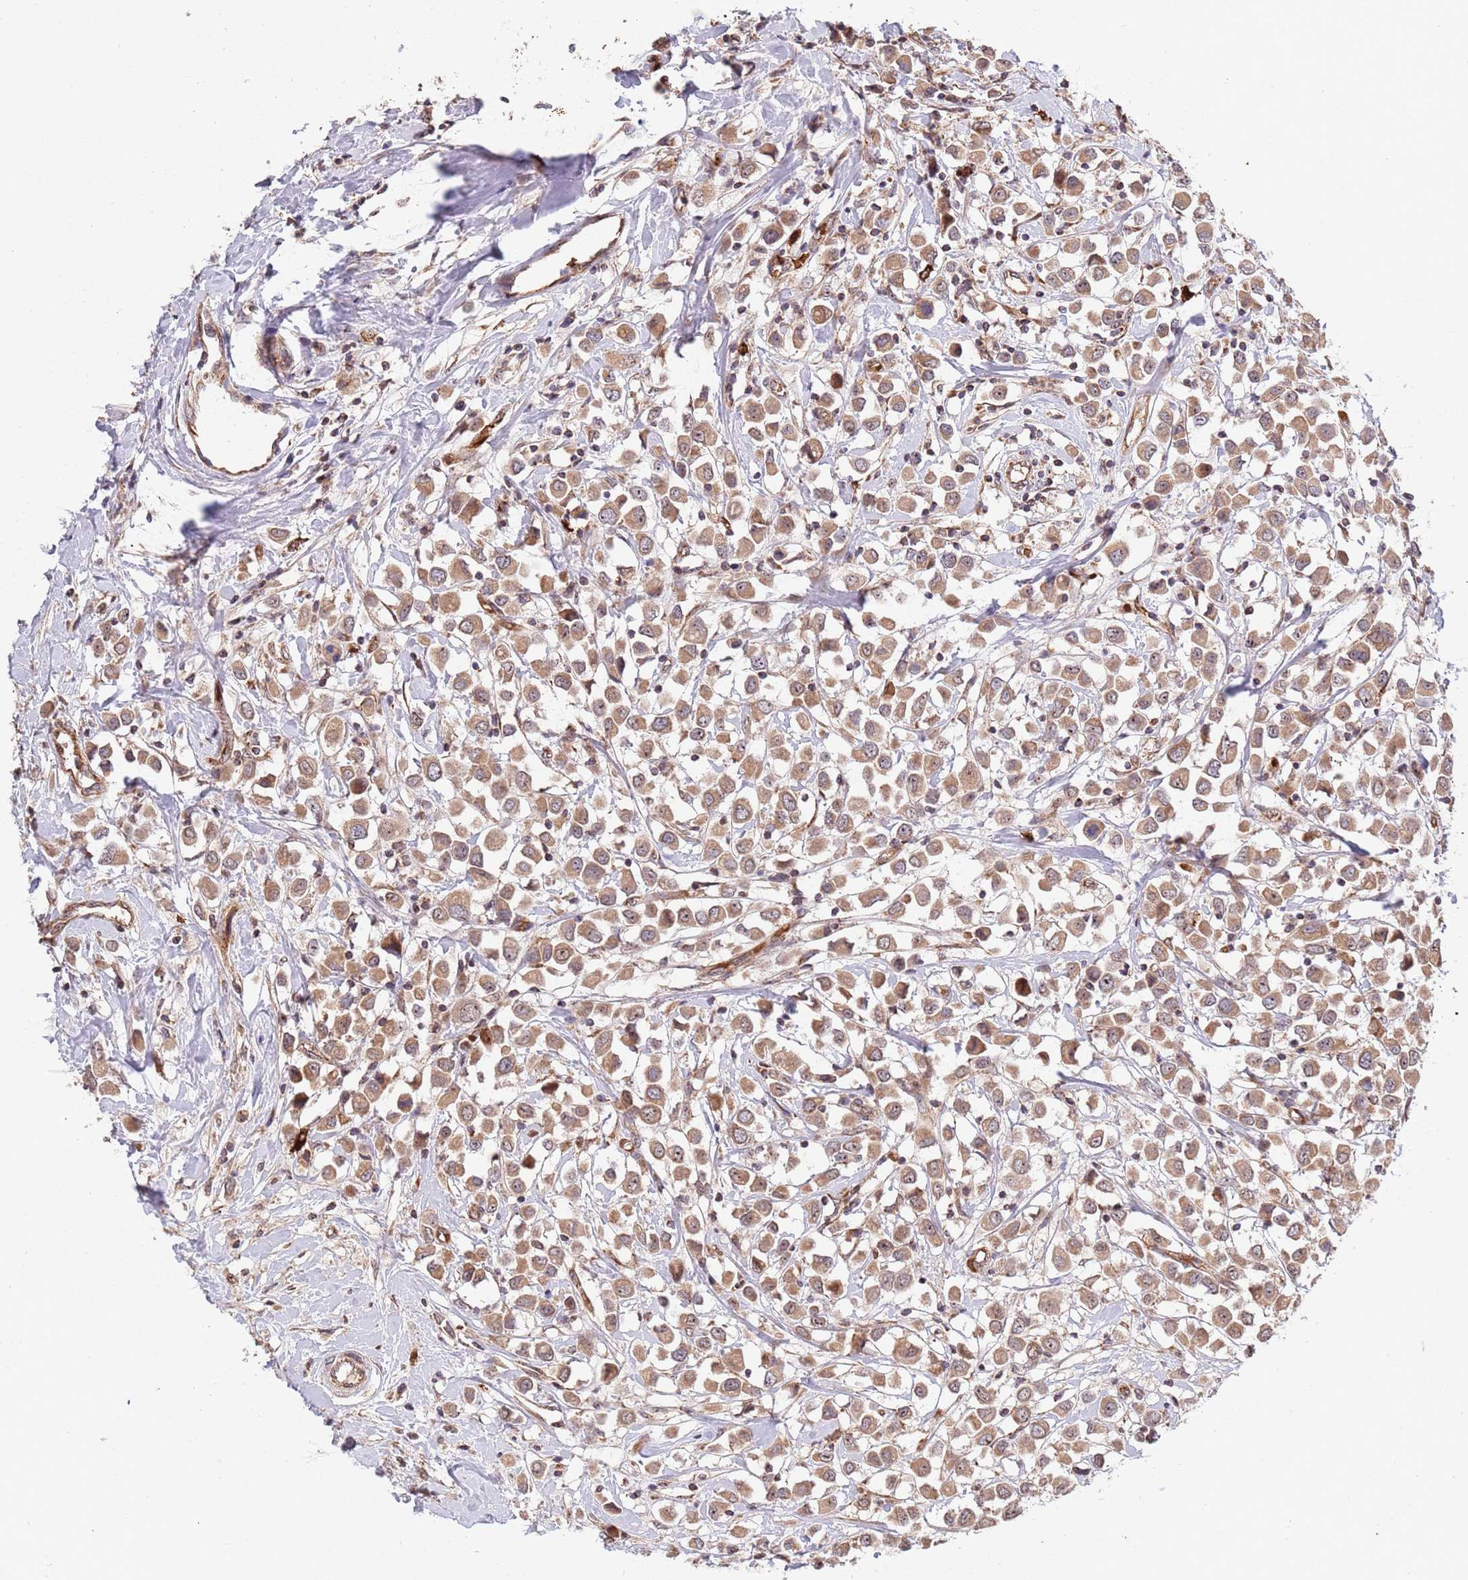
{"staining": {"intensity": "moderate", "quantity": ">75%", "location": "cytoplasmic/membranous"}, "tissue": "breast cancer", "cell_type": "Tumor cells", "image_type": "cancer", "snomed": [{"axis": "morphology", "description": "Duct carcinoma"}, {"axis": "topography", "description": "Breast"}], "caption": "Protein expression analysis of human breast cancer reveals moderate cytoplasmic/membranous staining in approximately >75% of tumor cells. (DAB (3,3'-diaminobenzidine) = brown stain, brightfield microscopy at high magnification).", "gene": "DCHS1", "patient": {"sex": "female", "age": 61}}